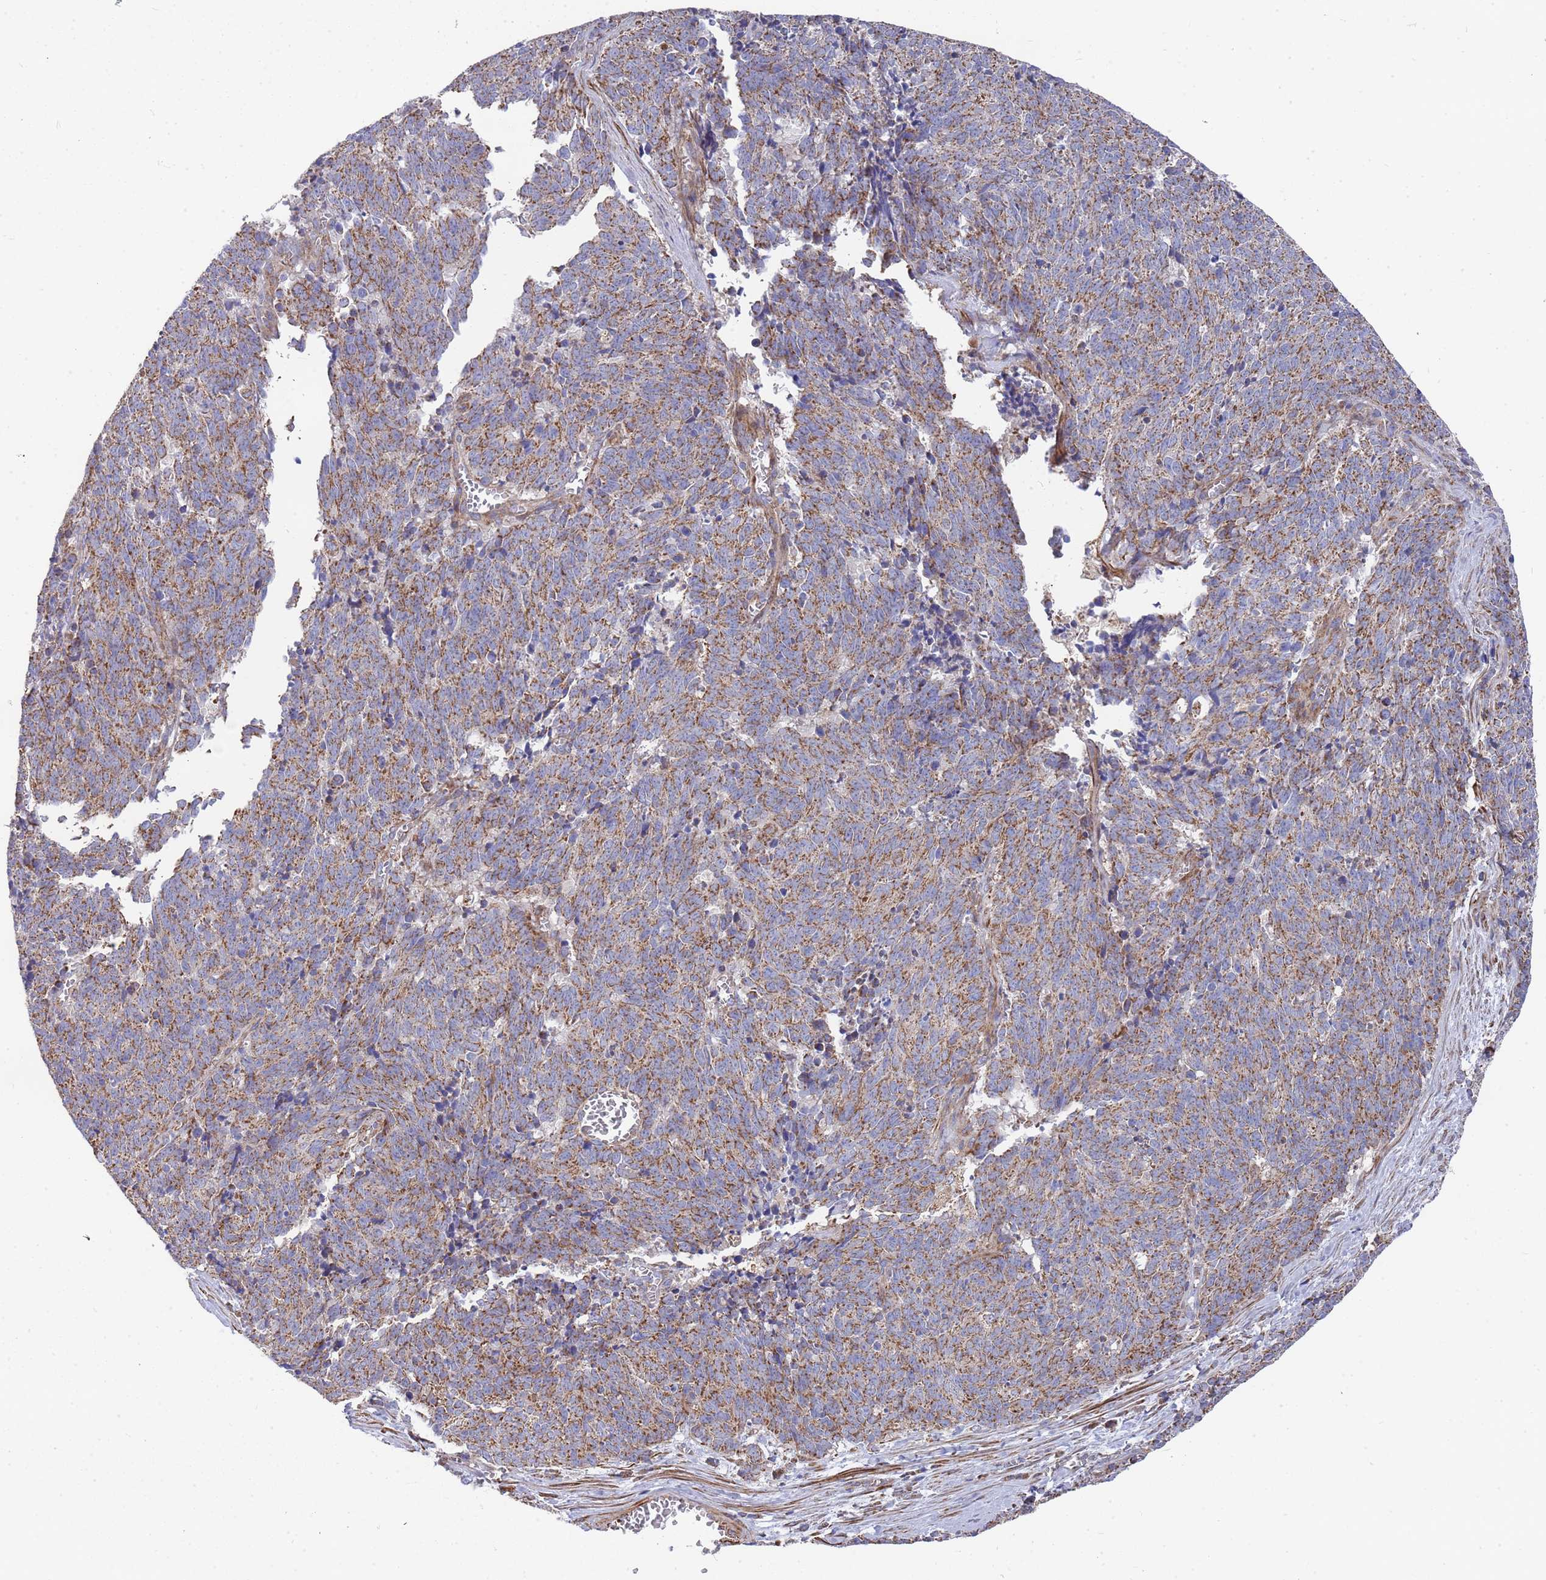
{"staining": {"intensity": "moderate", "quantity": ">75%", "location": "cytoplasmic/membranous"}, "tissue": "cervical cancer", "cell_type": "Tumor cells", "image_type": "cancer", "snomed": [{"axis": "morphology", "description": "Squamous cell carcinoma, NOS"}, {"axis": "topography", "description": "Cervix"}], "caption": "Cervical squamous cell carcinoma was stained to show a protein in brown. There is medium levels of moderate cytoplasmic/membranous expression in approximately >75% of tumor cells.", "gene": "WDFY3", "patient": {"sex": "female", "age": 29}}